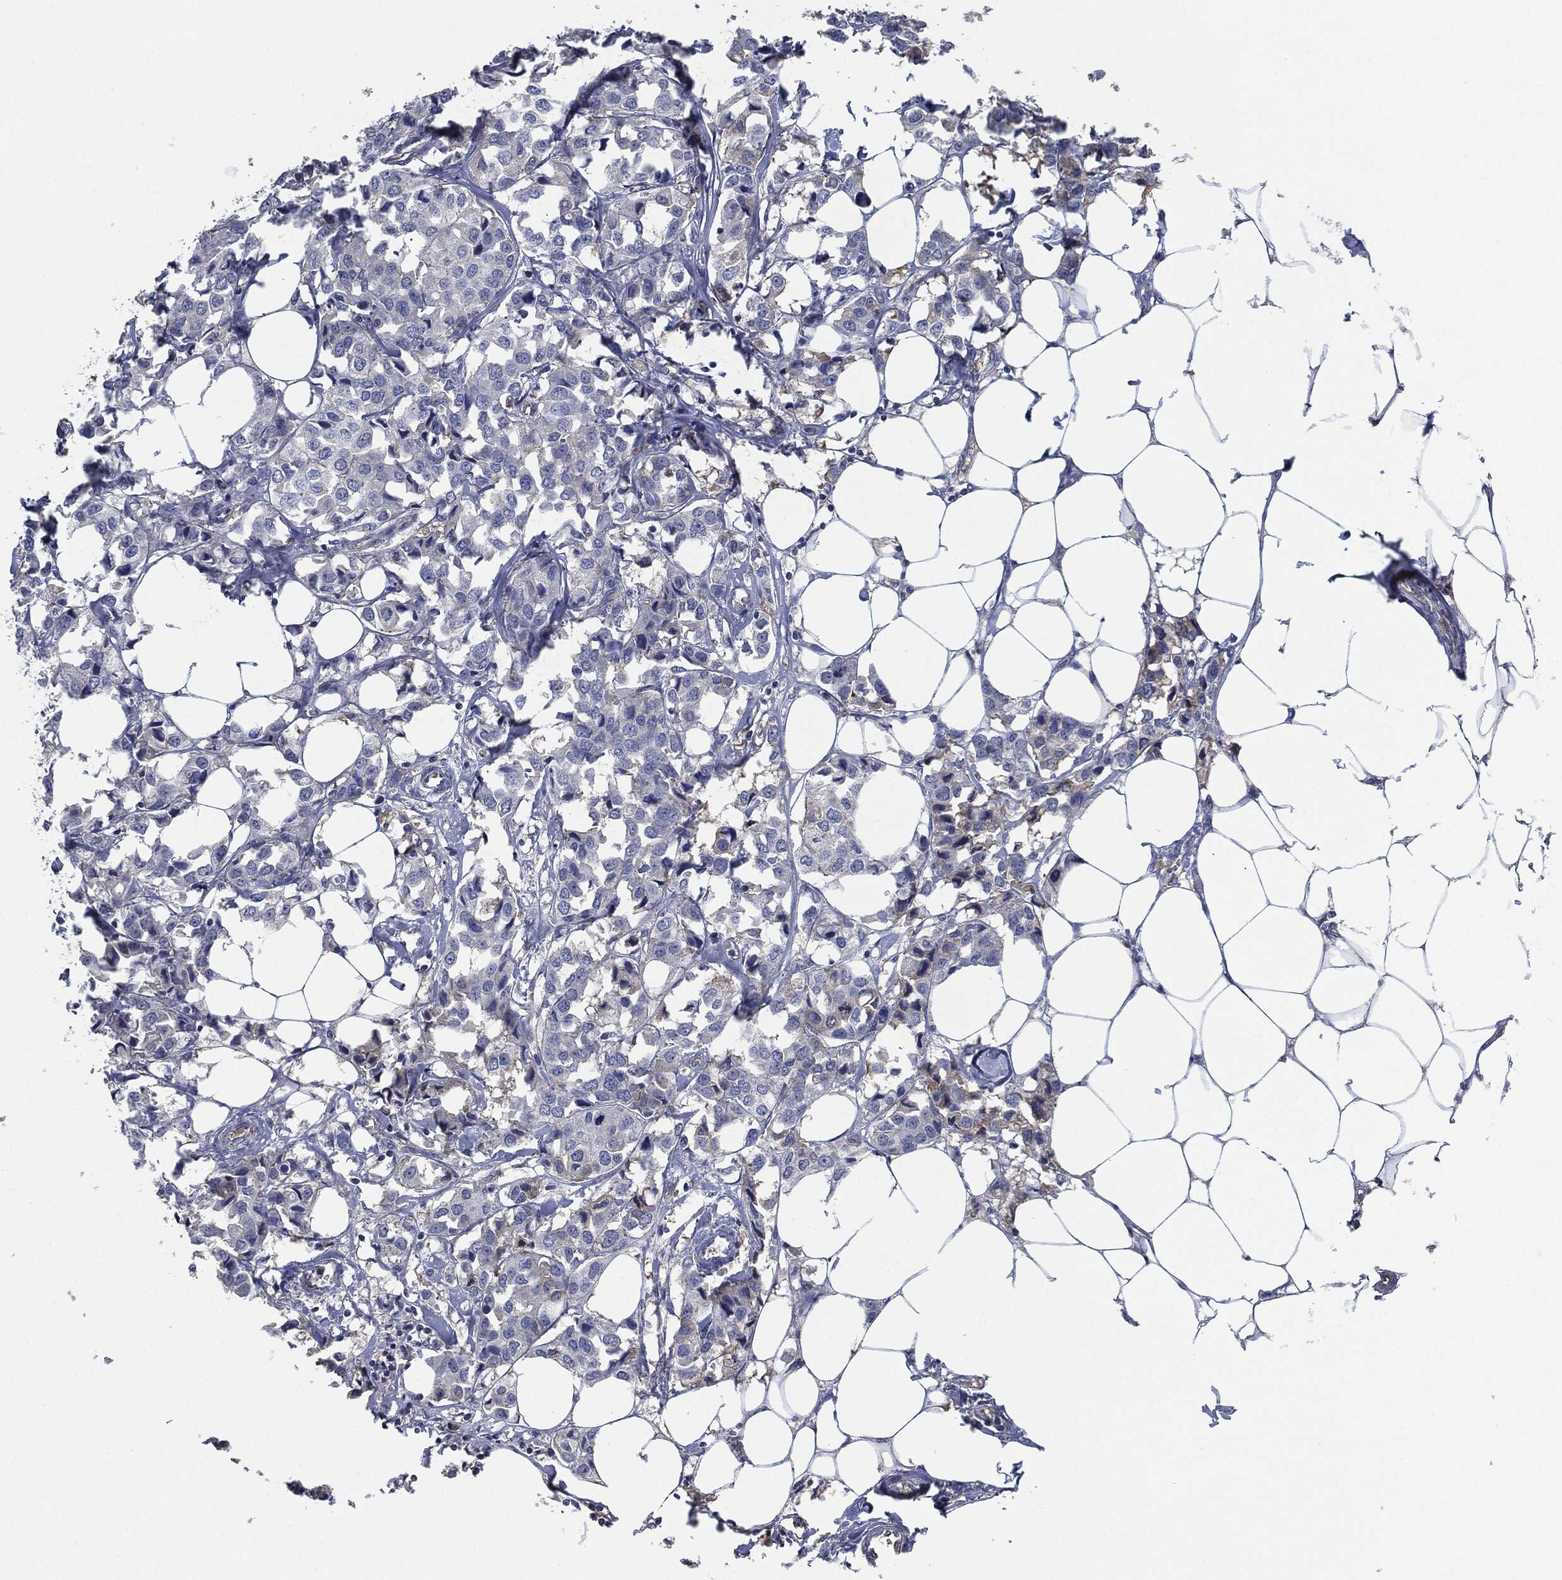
{"staining": {"intensity": "negative", "quantity": "none", "location": "none"}, "tissue": "breast cancer", "cell_type": "Tumor cells", "image_type": "cancer", "snomed": [{"axis": "morphology", "description": "Duct carcinoma"}, {"axis": "topography", "description": "Breast"}], "caption": "An image of breast cancer (invasive ductal carcinoma) stained for a protein exhibits no brown staining in tumor cells. The staining was performed using DAB (3,3'-diaminobenzidine) to visualize the protein expression in brown, while the nuclei were stained in blue with hematoxylin (Magnification: 20x).", "gene": "CD27", "patient": {"sex": "female", "age": 80}}